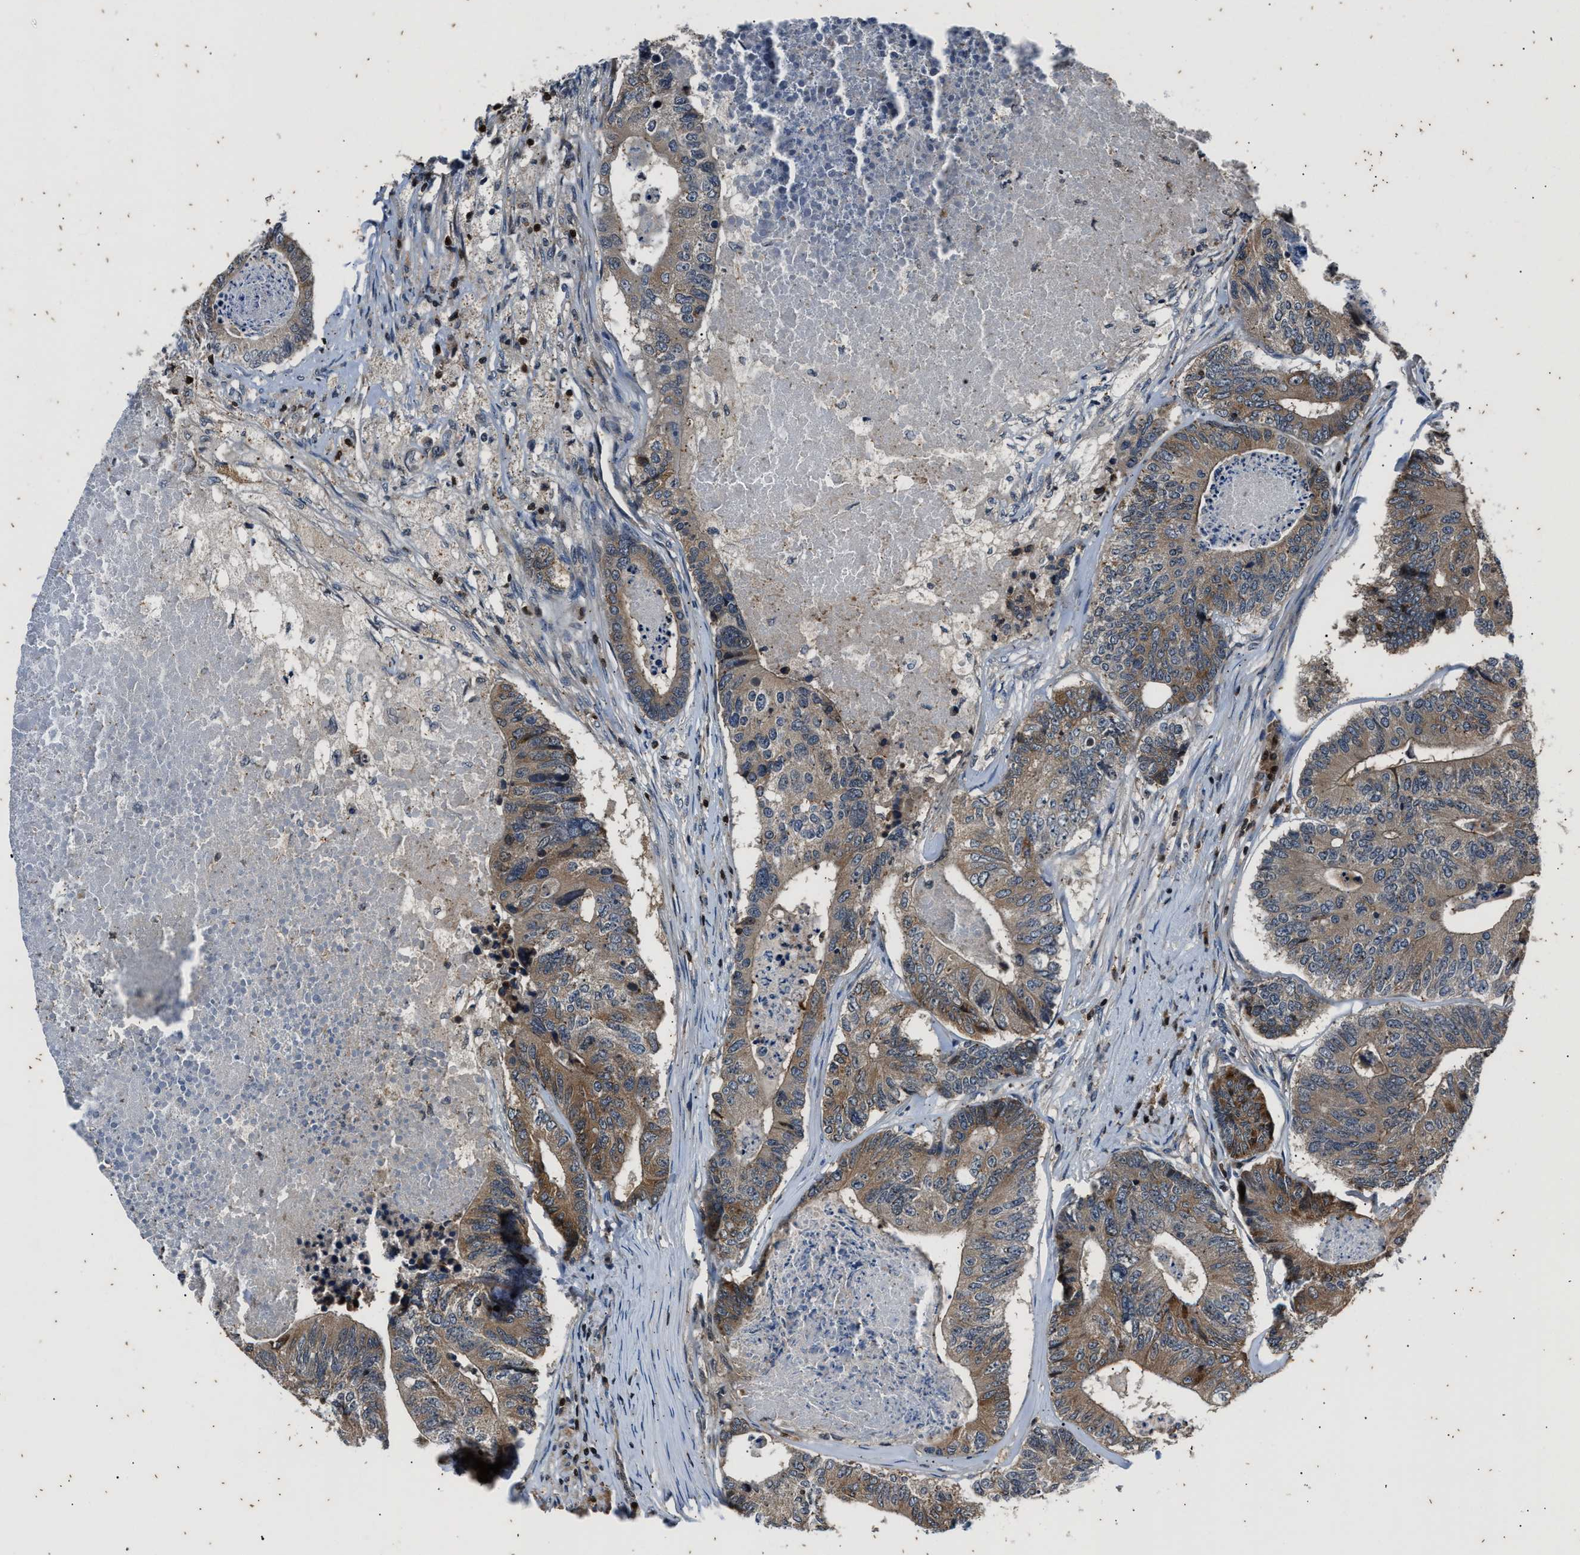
{"staining": {"intensity": "weak", "quantity": ">75%", "location": "cytoplasmic/membranous"}, "tissue": "colorectal cancer", "cell_type": "Tumor cells", "image_type": "cancer", "snomed": [{"axis": "morphology", "description": "Adenocarcinoma, NOS"}, {"axis": "topography", "description": "Colon"}], "caption": "Immunohistochemical staining of human colorectal cancer demonstrates low levels of weak cytoplasmic/membranous expression in approximately >75% of tumor cells.", "gene": "PTPN7", "patient": {"sex": "female", "age": 67}}